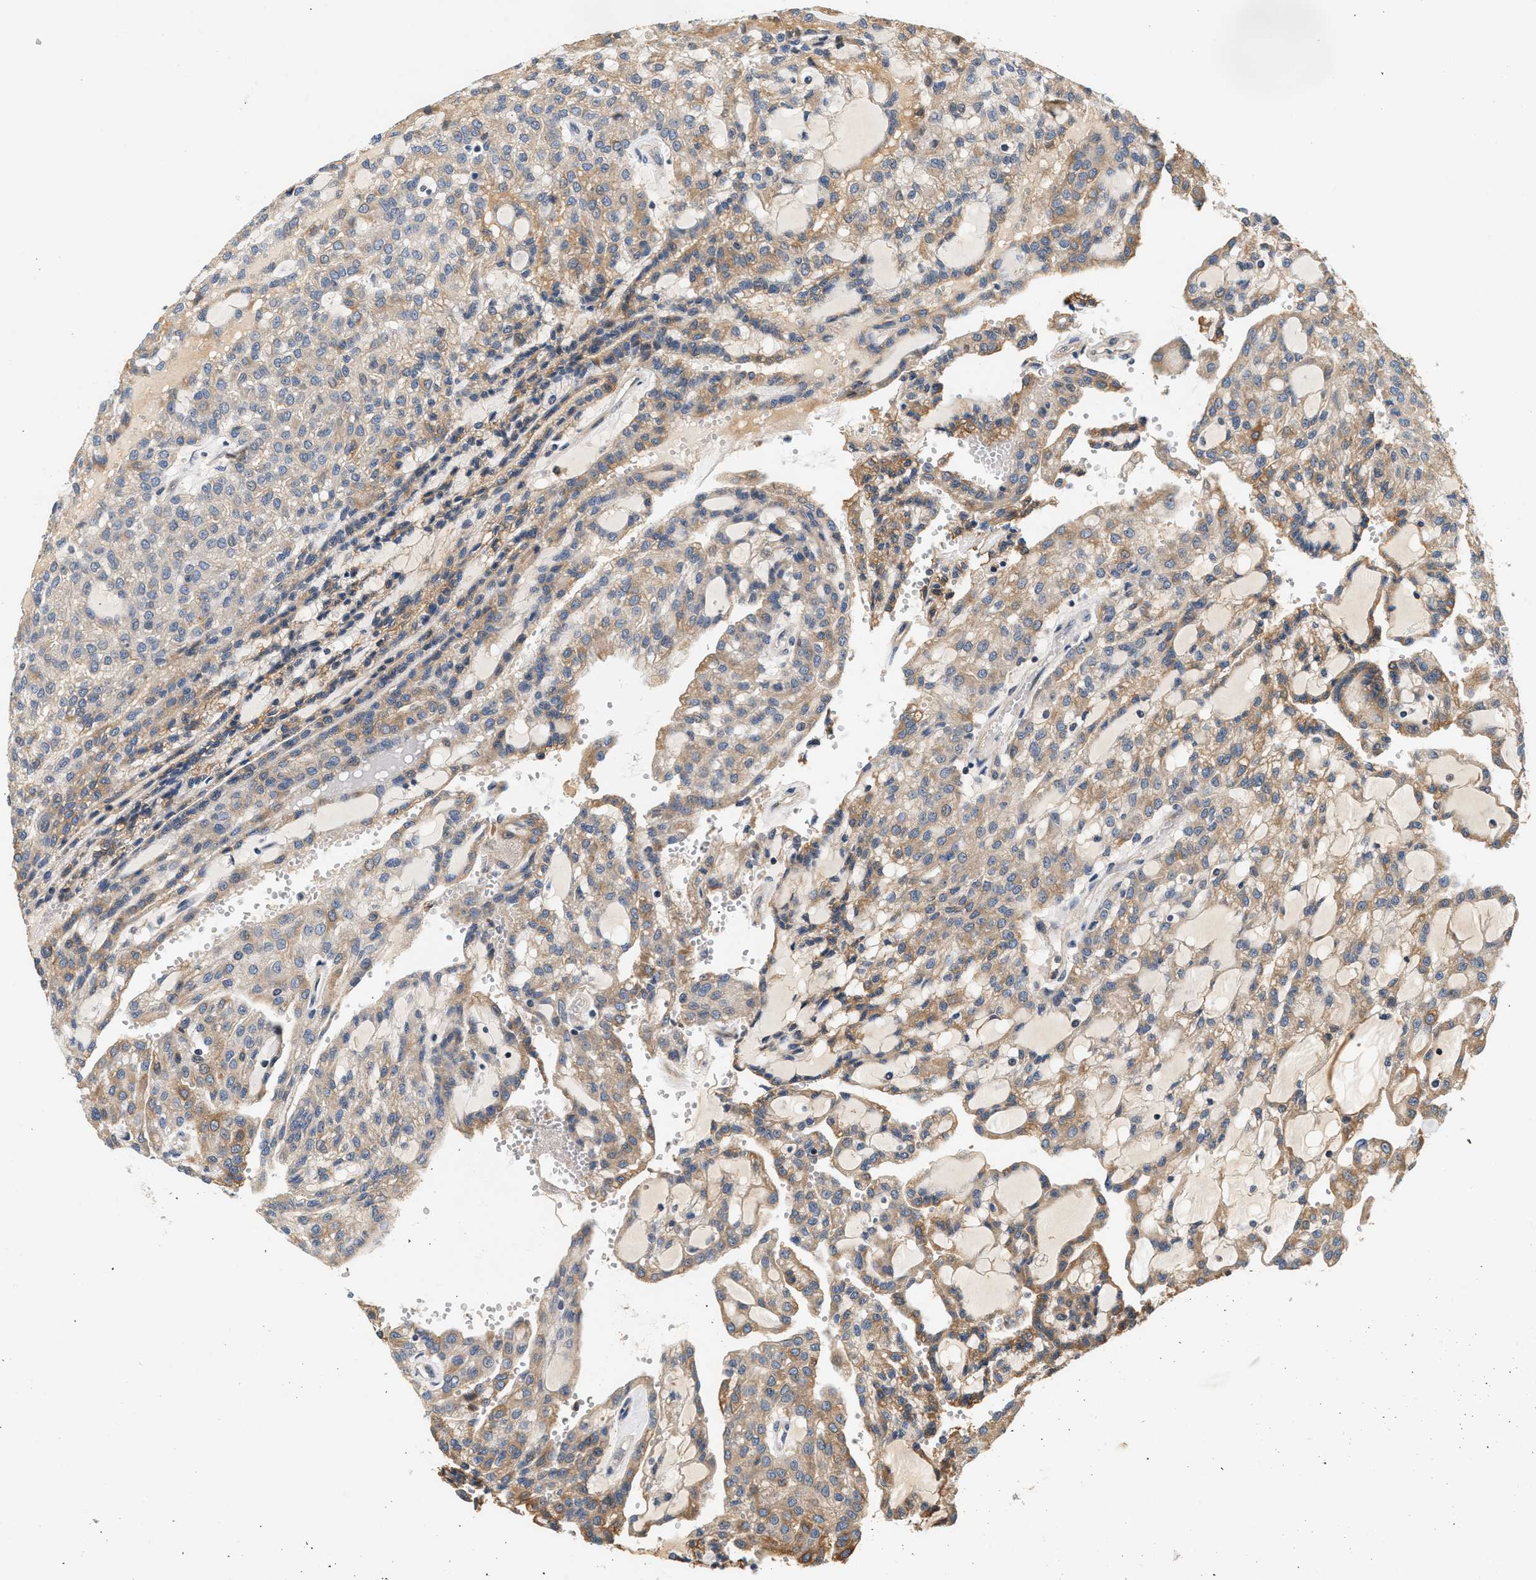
{"staining": {"intensity": "moderate", "quantity": "25%-75%", "location": "cytoplasmic/membranous"}, "tissue": "renal cancer", "cell_type": "Tumor cells", "image_type": "cancer", "snomed": [{"axis": "morphology", "description": "Adenocarcinoma, NOS"}, {"axis": "topography", "description": "Kidney"}], "caption": "The micrograph displays staining of renal cancer (adenocarcinoma), revealing moderate cytoplasmic/membranous protein staining (brown color) within tumor cells.", "gene": "FAM78A", "patient": {"sex": "male", "age": 63}}